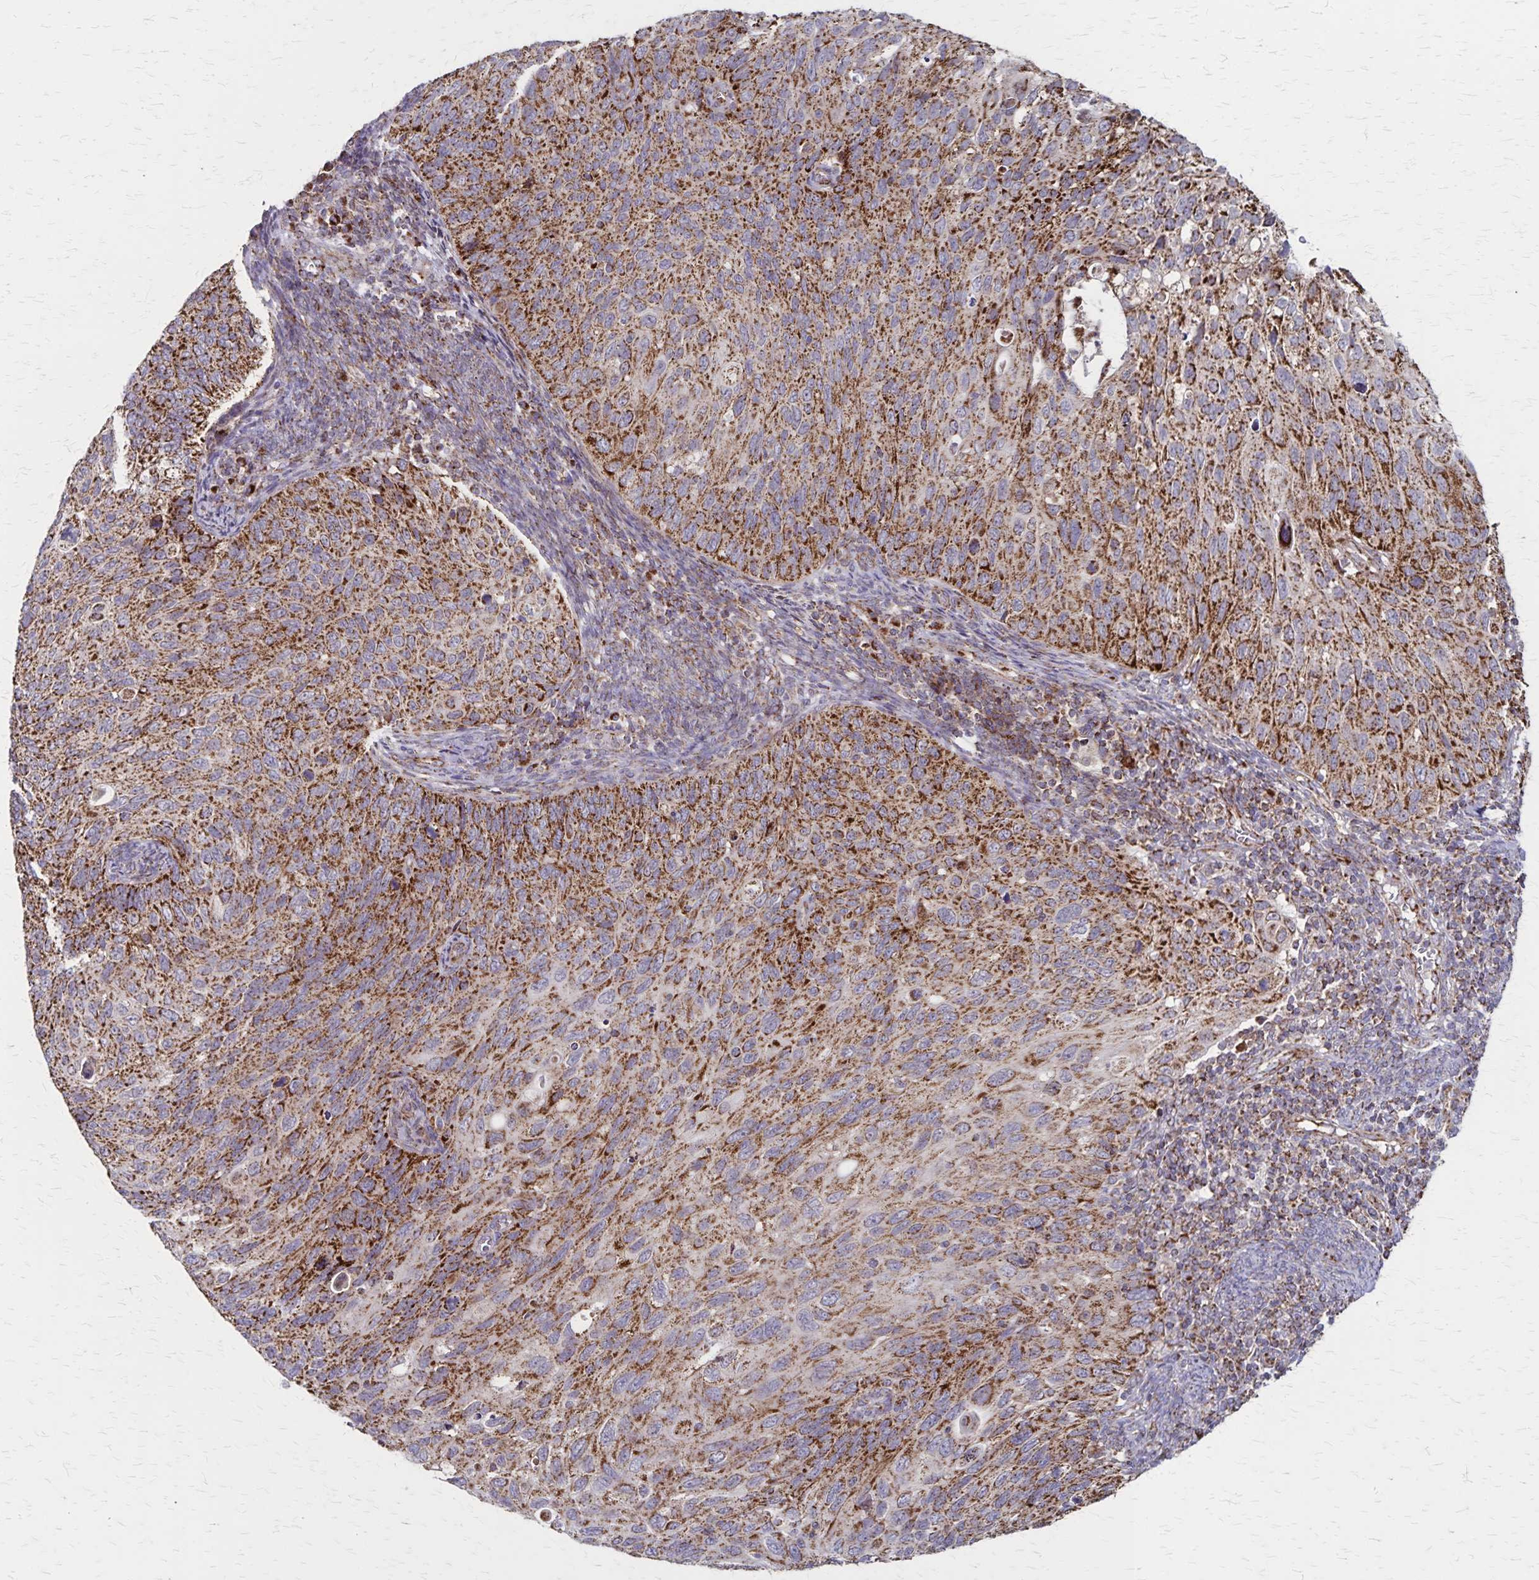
{"staining": {"intensity": "moderate", "quantity": ">75%", "location": "cytoplasmic/membranous"}, "tissue": "cervical cancer", "cell_type": "Tumor cells", "image_type": "cancer", "snomed": [{"axis": "morphology", "description": "Squamous cell carcinoma, NOS"}, {"axis": "topography", "description": "Cervix"}], "caption": "Moderate cytoplasmic/membranous staining for a protein is seen in about >75% of tumor cells of squamous cell carcinoma (cervical) using IHC.", "gene": "NFS1", "patient": {"sex": "female", "age": 70}}